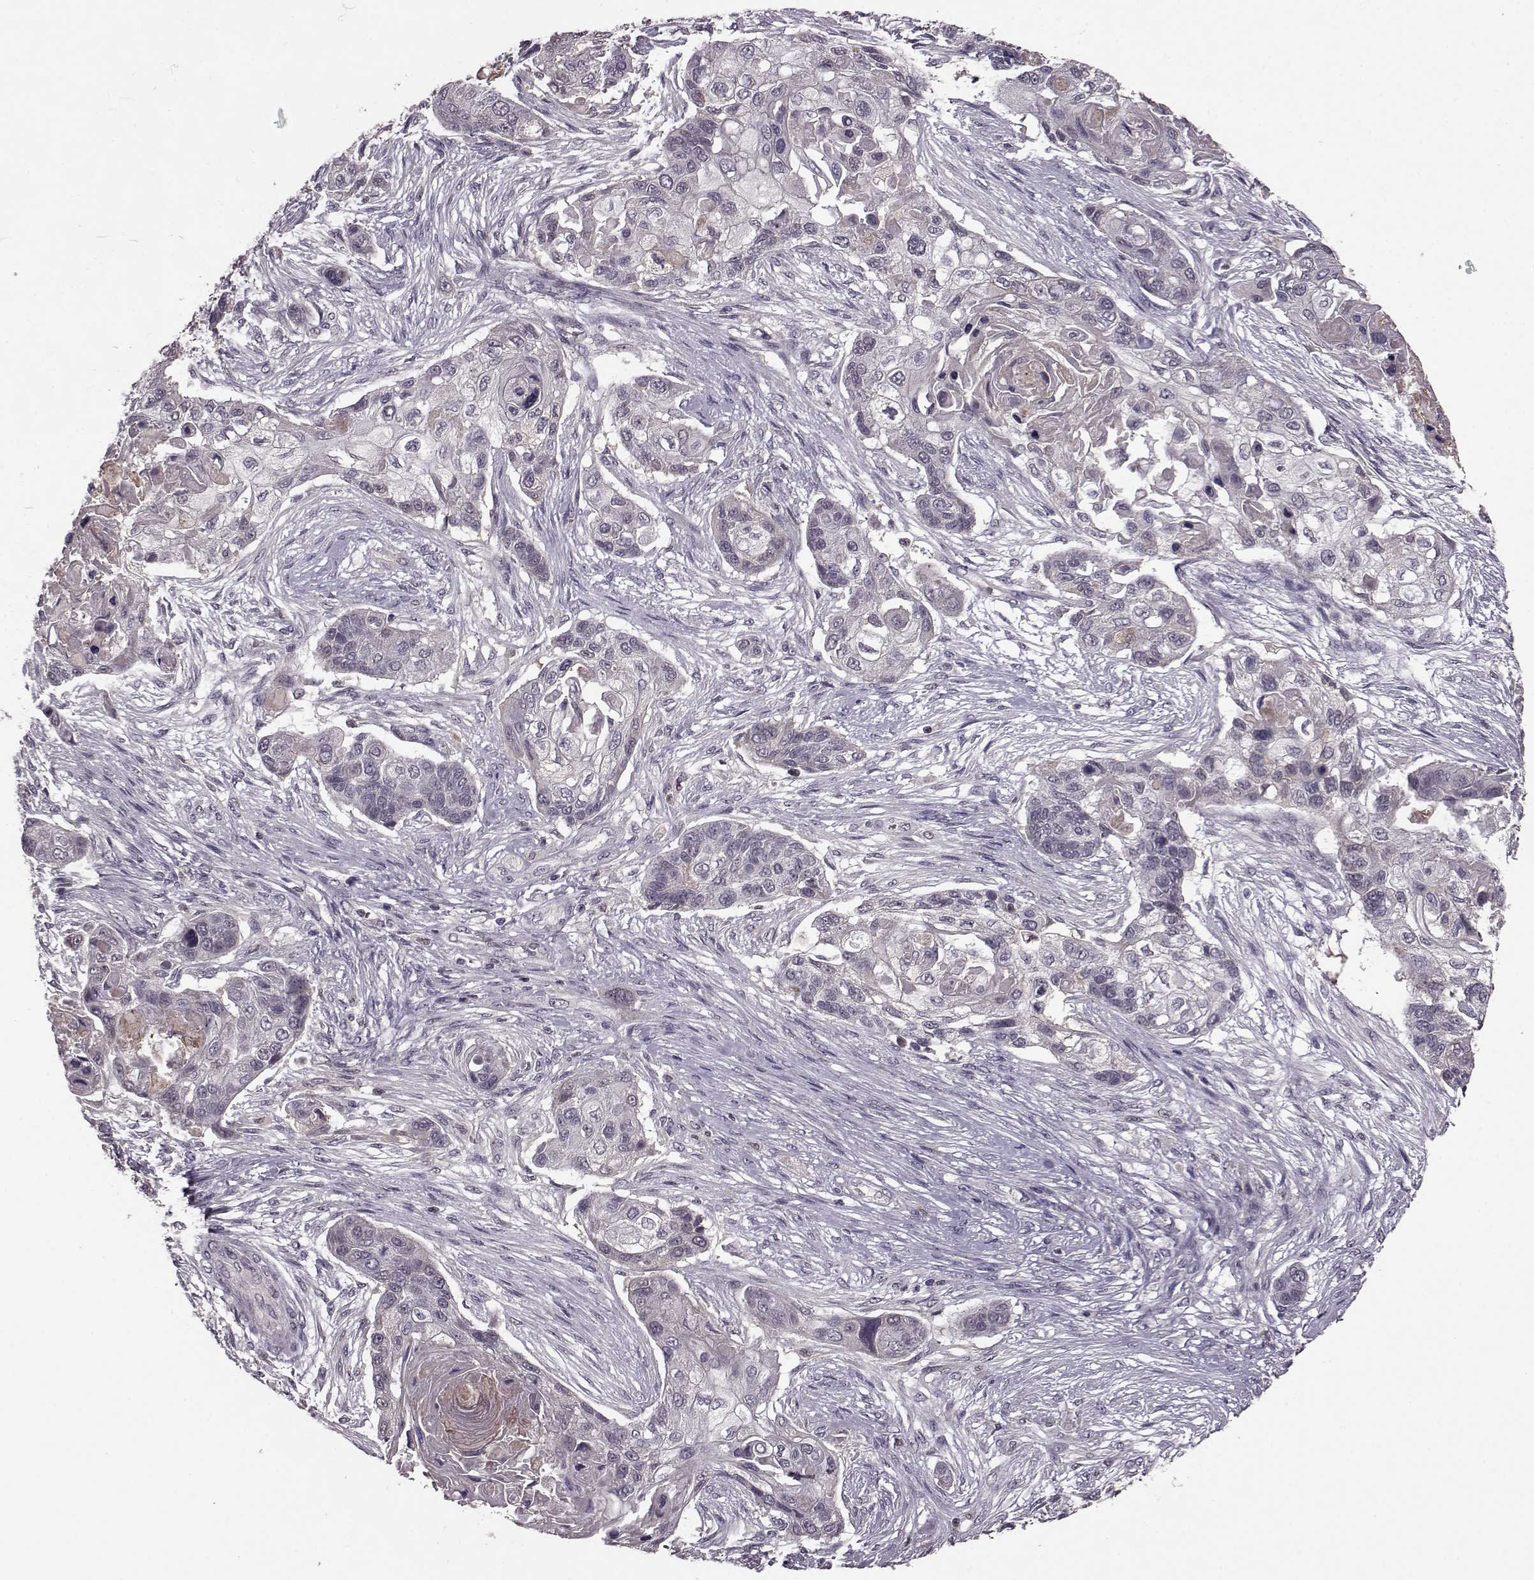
{"staining": {"intensity": "negative", "quantity": "none", "location": "none"}, "tissue": "lung cancer", "cell_type": "Tumor cells", "image_type": "cancer", "snomed": [{"axis": "morphology", "description": "Squamous cell carcinoma, NOS"}, {"axis": "topography", "description": "Lung"}], "caption": "The immunohistochemistry histopathology image has no significant expression in tumor cells of squamous cell carcinoma (lung) tissue.", "gene": "NRL", "patient": {"sex": "male", "age": 69}}